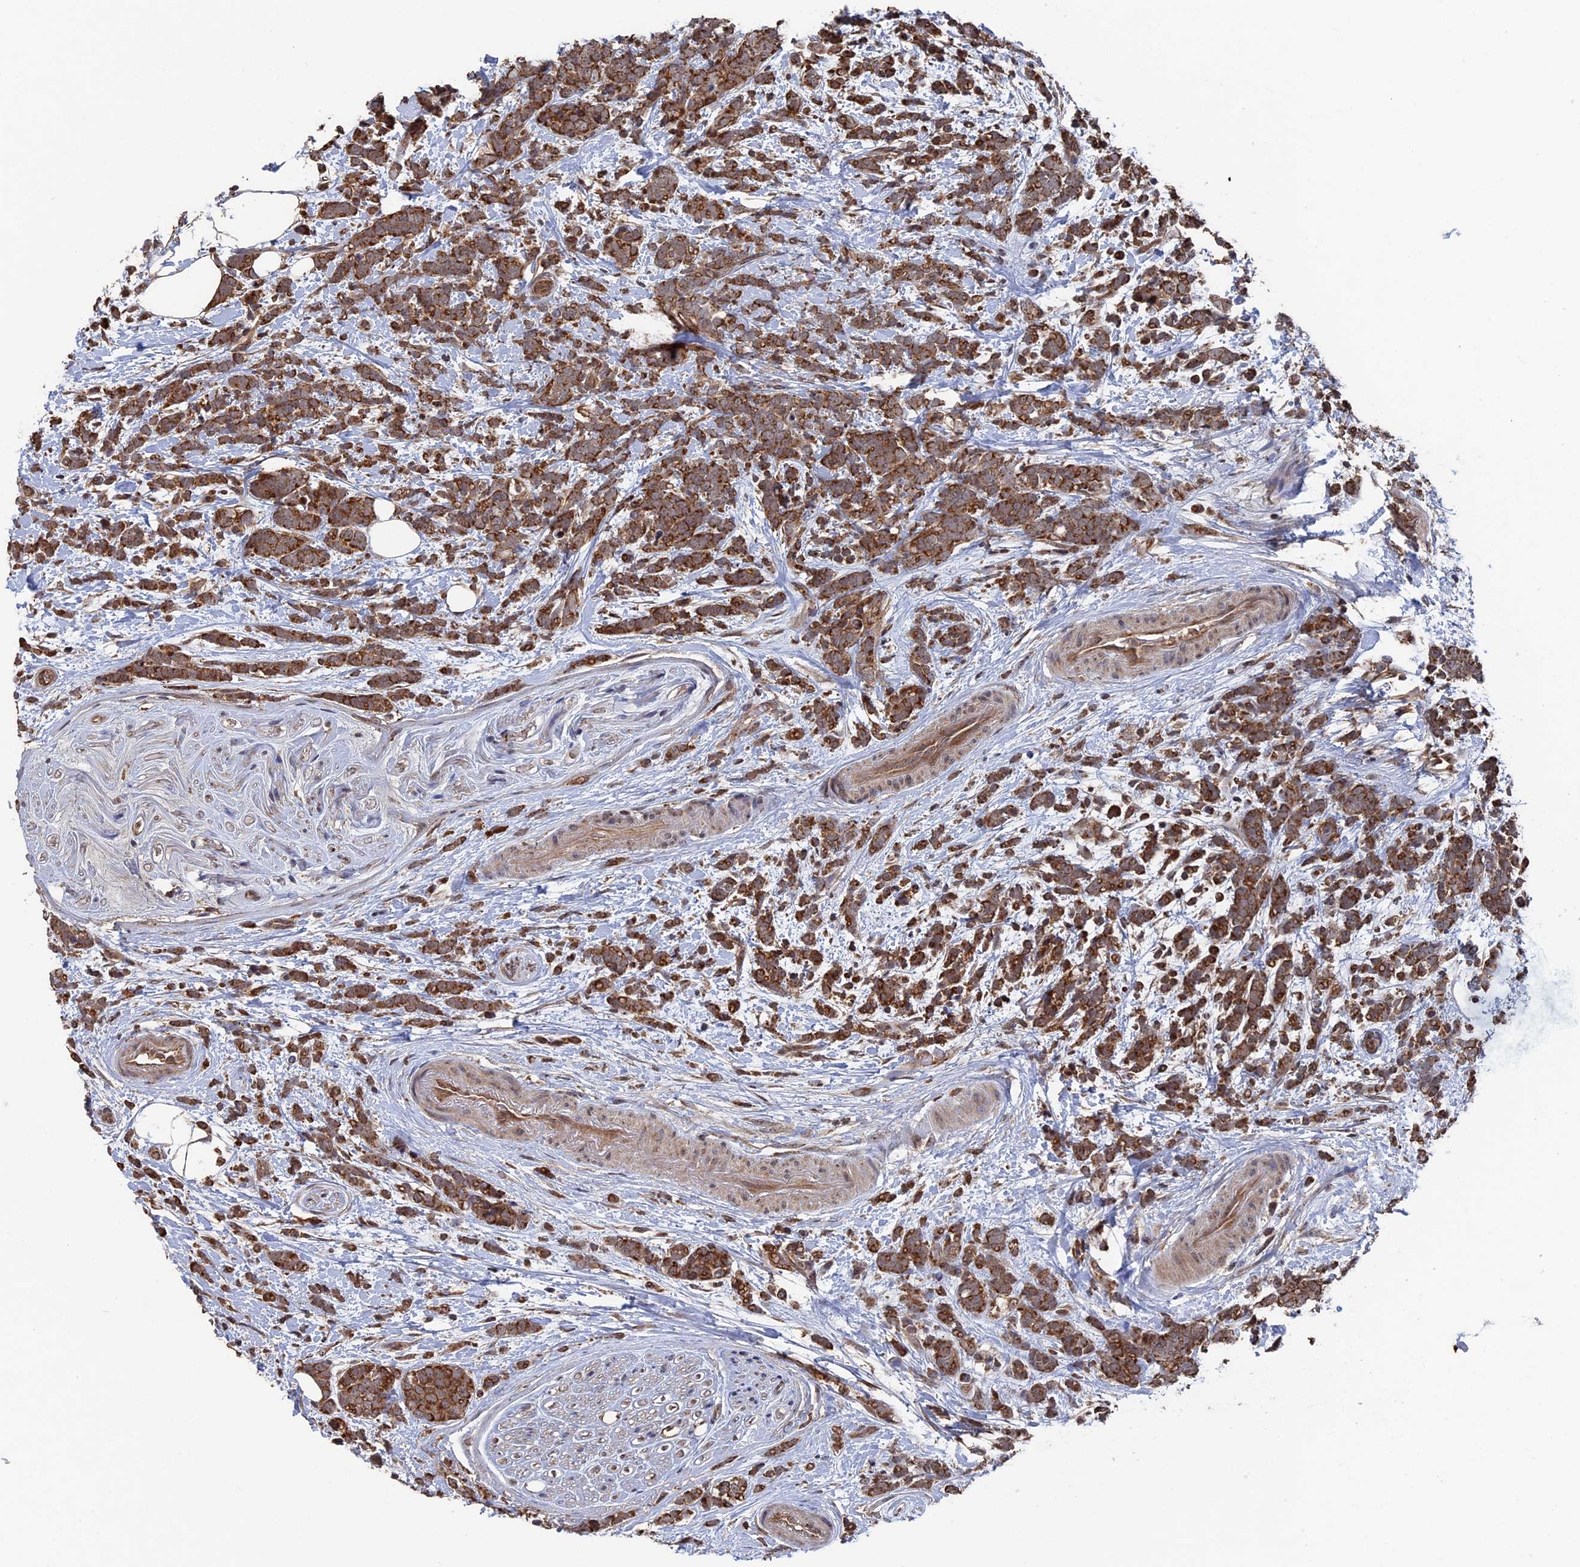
{"staining": {"intensity": "strong", "quantity": ">75%", "location": "cytoplasmic/membranous"}, "tissue": "breast cancer", "cell_type": "Tumor cells", "image_type": "cancer", "snomed": [{"axis": "morphology", "description": "Lobular carcinoma"}, {"axis": "topography", "description": "Breast"}], "caption": "Immunohistochemistry of human breast cancer exhibits high levels of strong cytoplasmic/membranous positivity in approximately >75% of tumor cells.", "gene": "RAB15", "patient": {"sex": "female", "age": 58}}